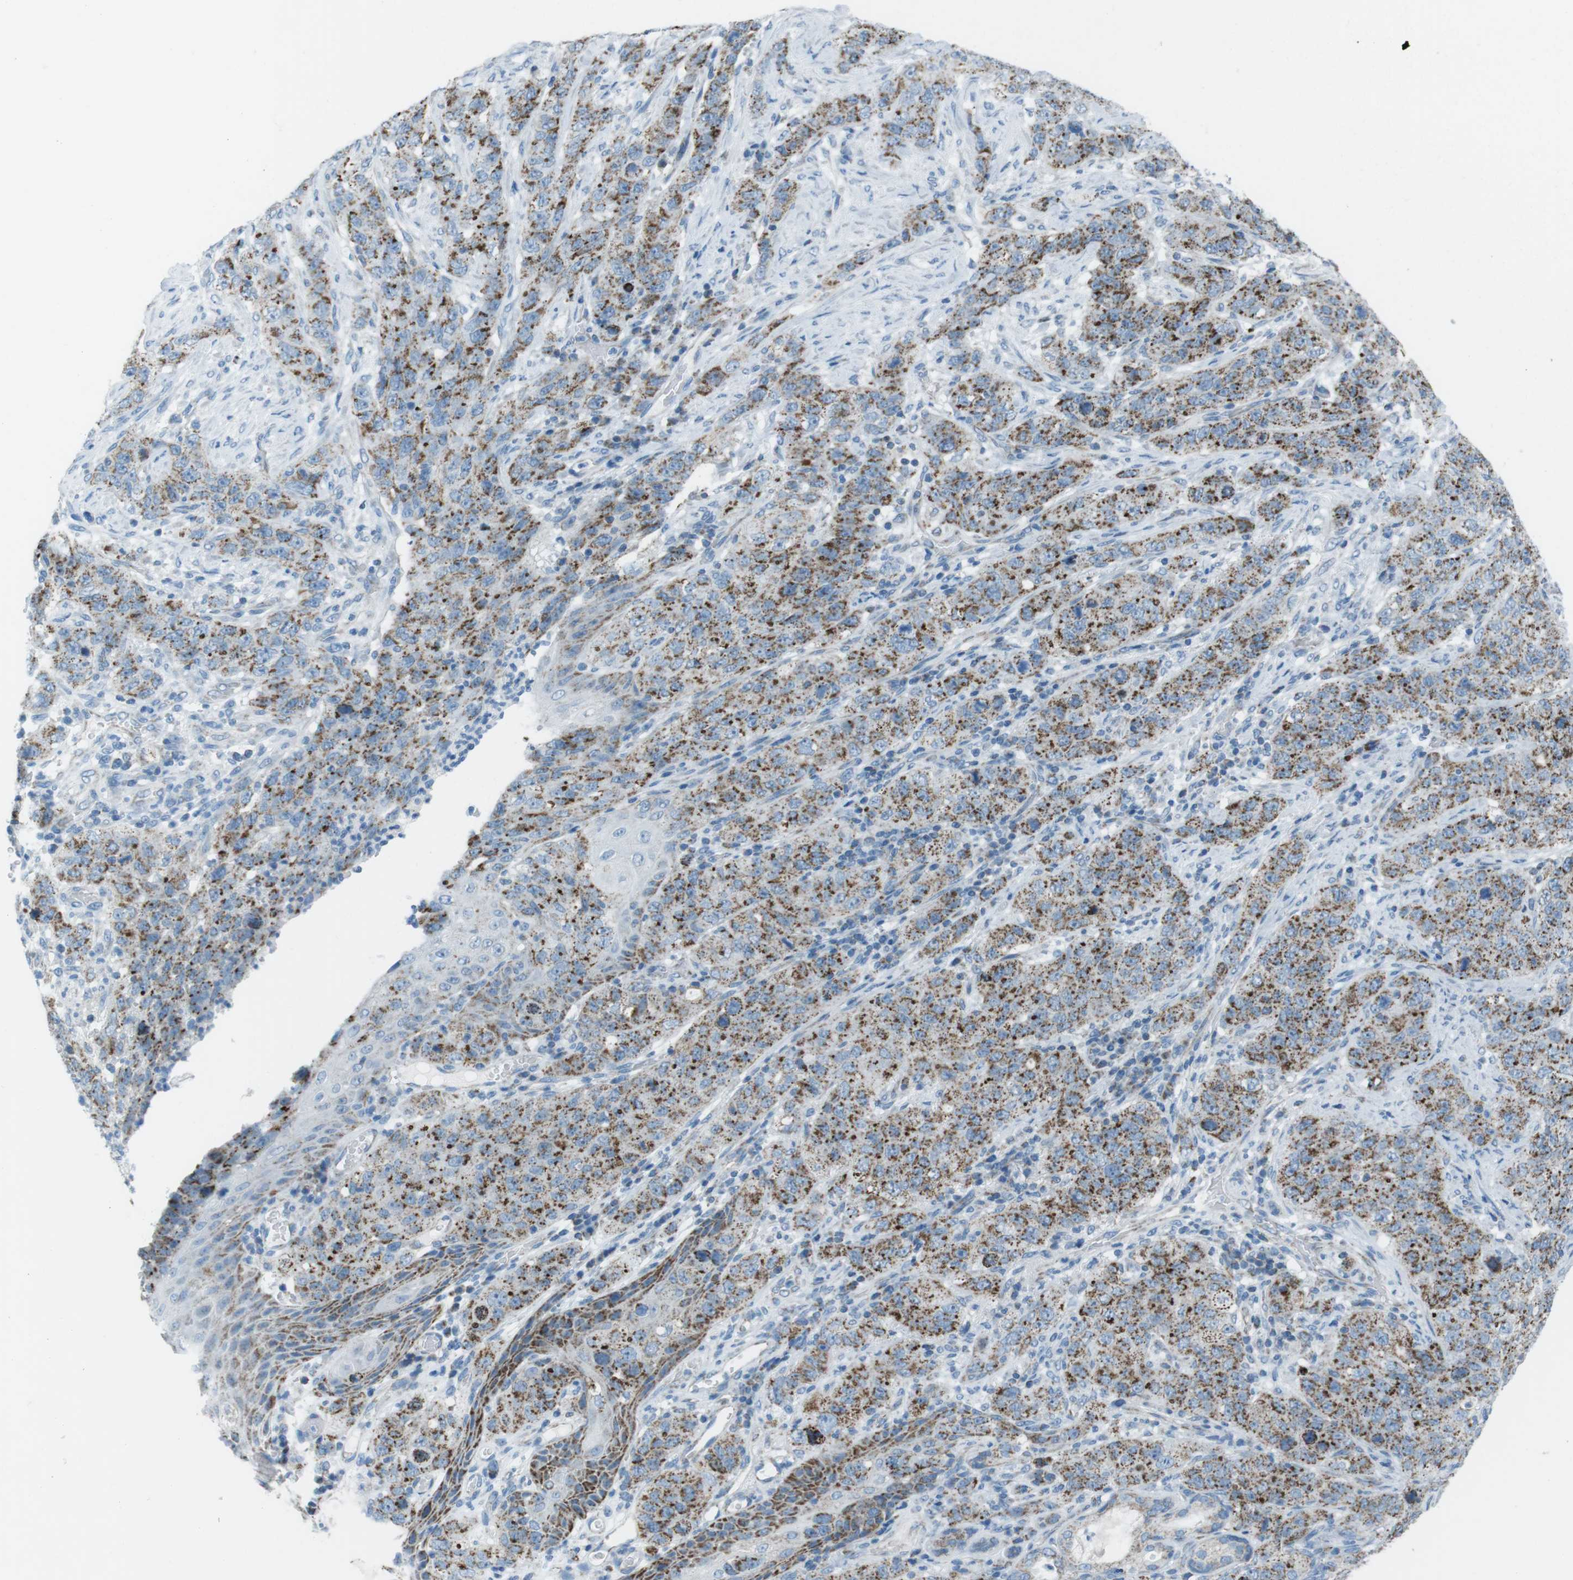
{"staining": {"intensity": "strong", "quantity": "25%-75%", "location": "cytoplasmic/membranous"}, "tissue": "stomach cancer", "cell_type": "Tumor cells", "image_type": "cancer", "snomed": [{"axis": "morphology", "description": "Adenocarcinoma, NOS"}, {"axis": "topography", "description": "Stomach"}], "caption": "This histopathology image displays stomach cancer stained with IHC to label a protein in brown. The cytoplasmic/membranous of tumor cells show strong positivity for the protein. Nuclei are counter-stained blue.", "gene": "DNAJA3", "patient": {"sex": "male", "age": 48}}